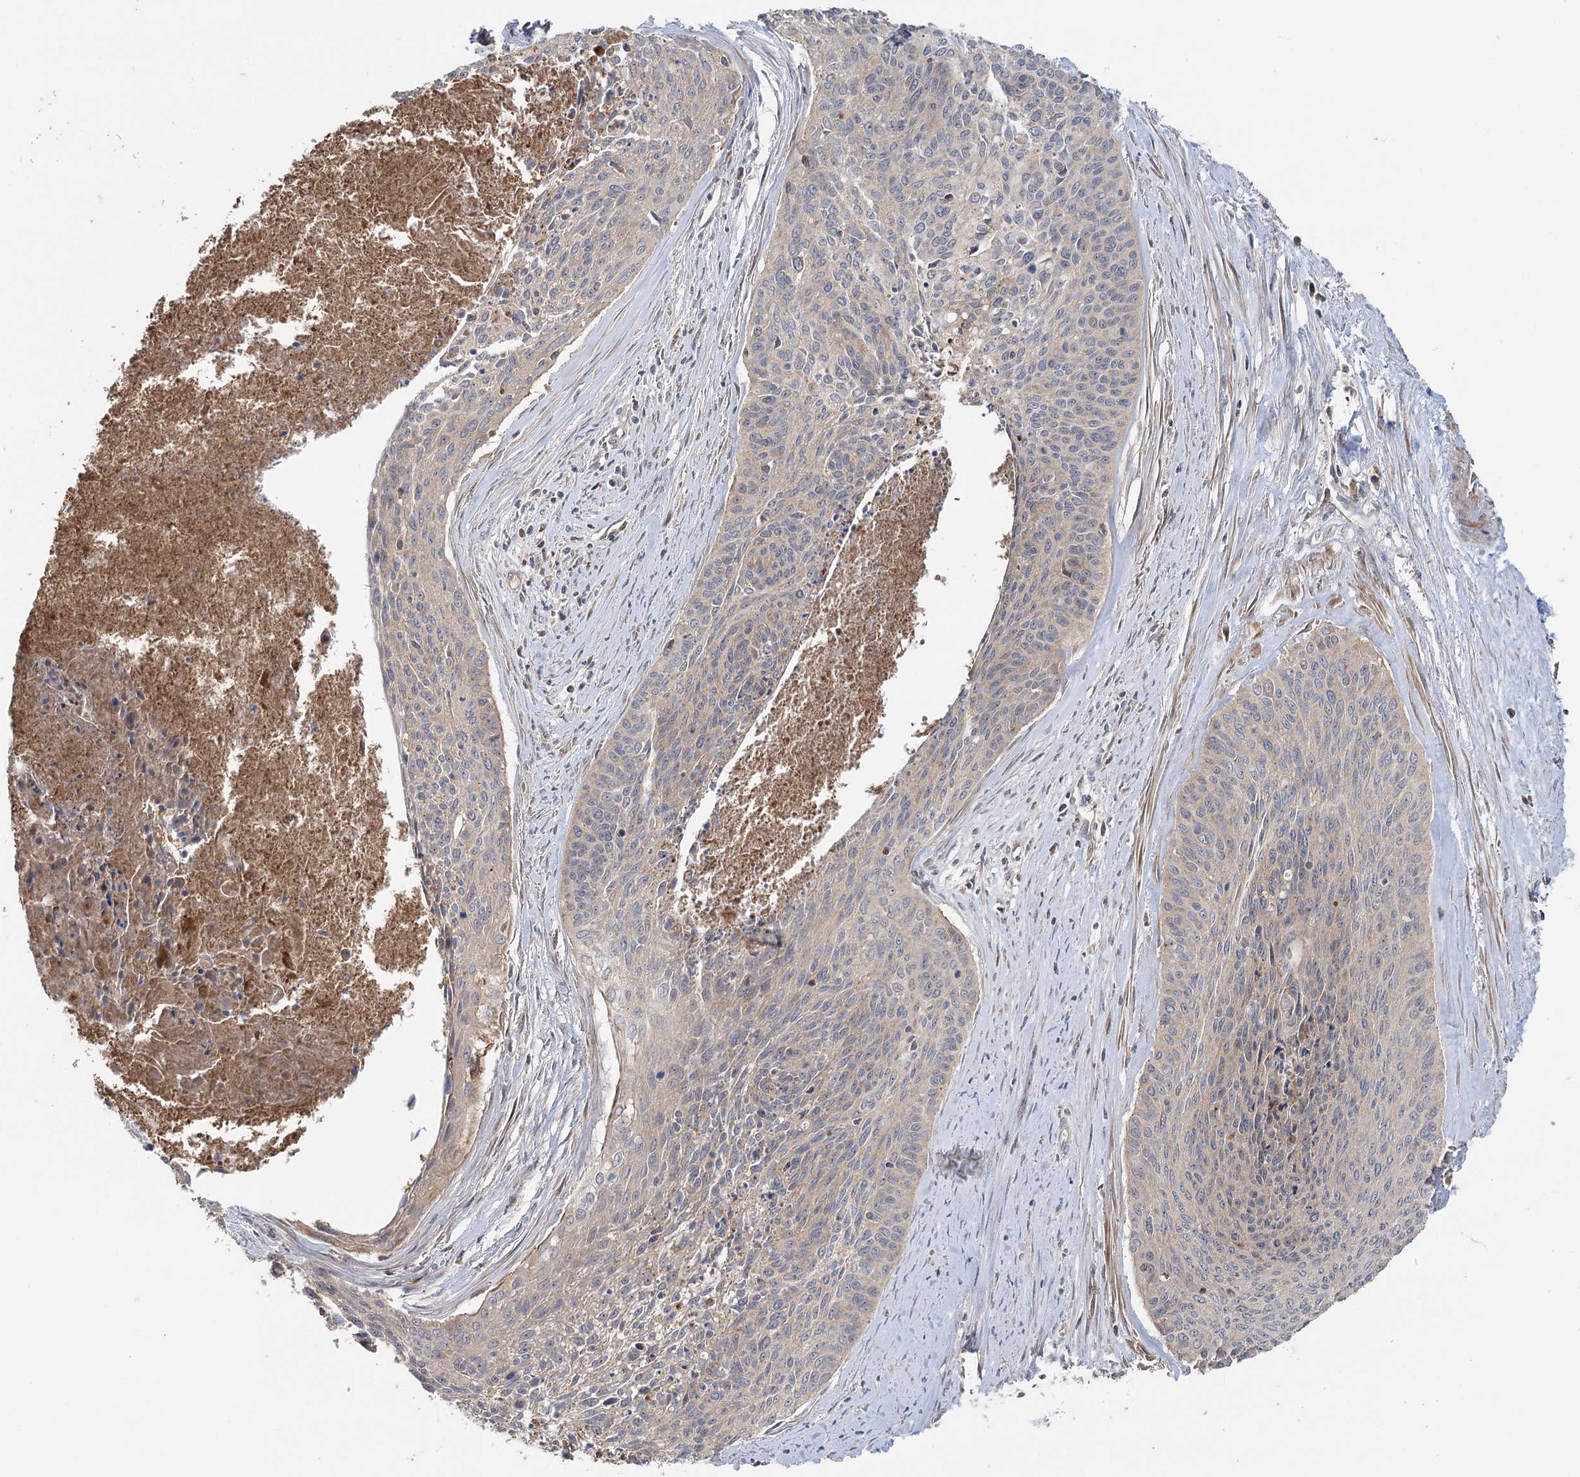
{"staining": {"intensity": "negative", "quantity": "none", "location": "none"}, "tissue": "cervical cancer", "cell_type": "Tumor cells", "image_type": "cancer", "snomed": [{"axis": "morphology", "description": "Squamous cell carcinoma, NOS"}, {"axis": "topography", "description": "Cervix"}], "caption": "A high-resolution image shows immunohistochemistry (IHC) staining of cervical cancer, which shows no significant expression in tumor cells. (Immunohistochemistry (ihc), brightfield microscopy, high magnification).", "gene": "RAPGEF6", "patient": {"sex": "female", "age": 55}}